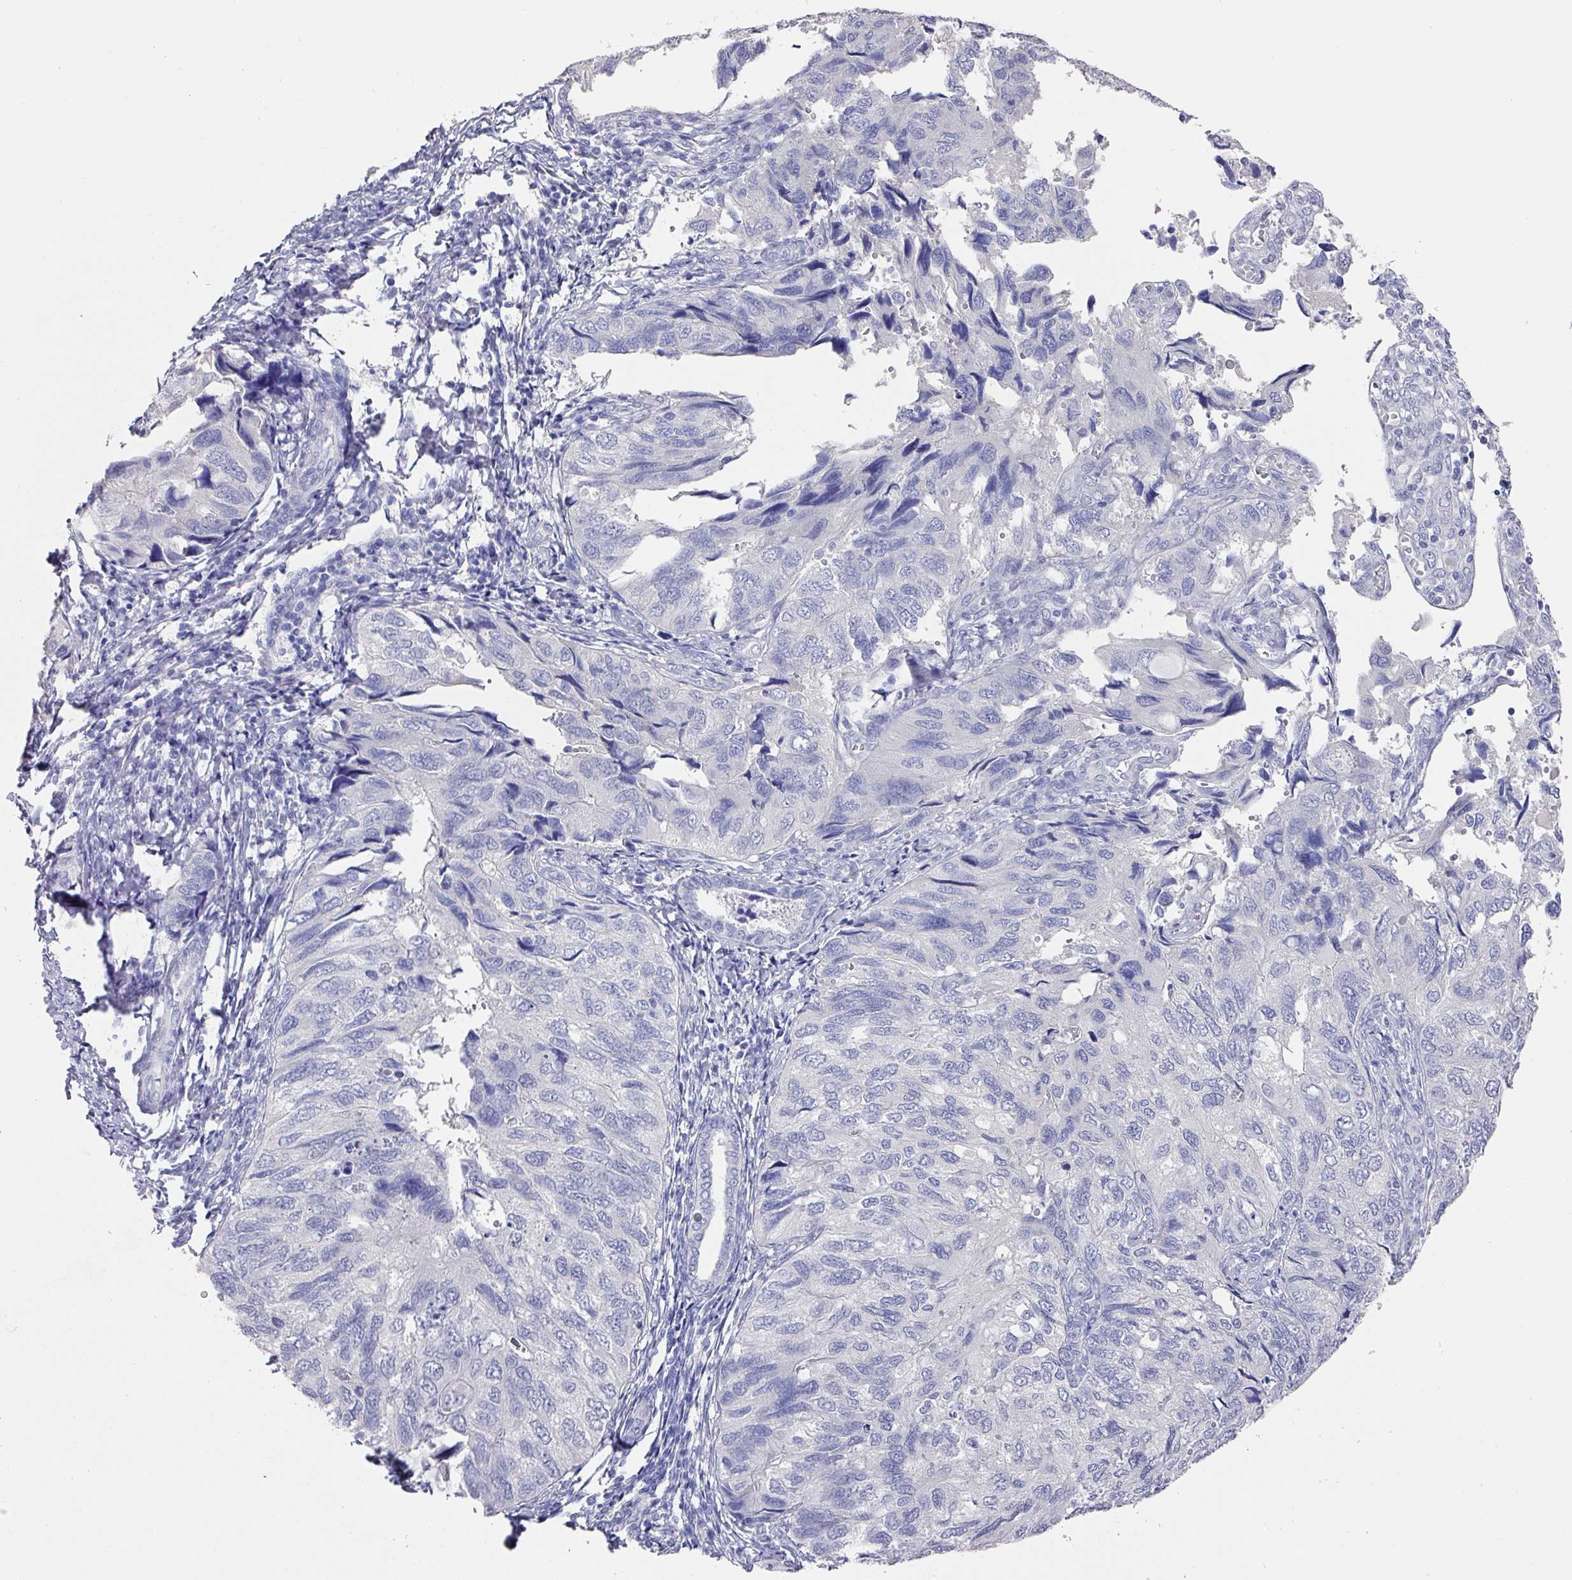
{"staining": {"intensity": "negative", "quantity": "none", "location": "none"}, "tissue": "endometrial cancer", "cell_type": "Tumor cells", "image_type": "cancer", "snomed": [{"axis": "morphology", "description": "Carcinoma, NOS"}, {"axis": "topography", "description": "Uterus"}], "caption": "A histopathology image of human endometrial carcinoma is negative for staining in tumor cells.", "gene": "DAZL", "patient": {"sex": "female", "age": 76}}